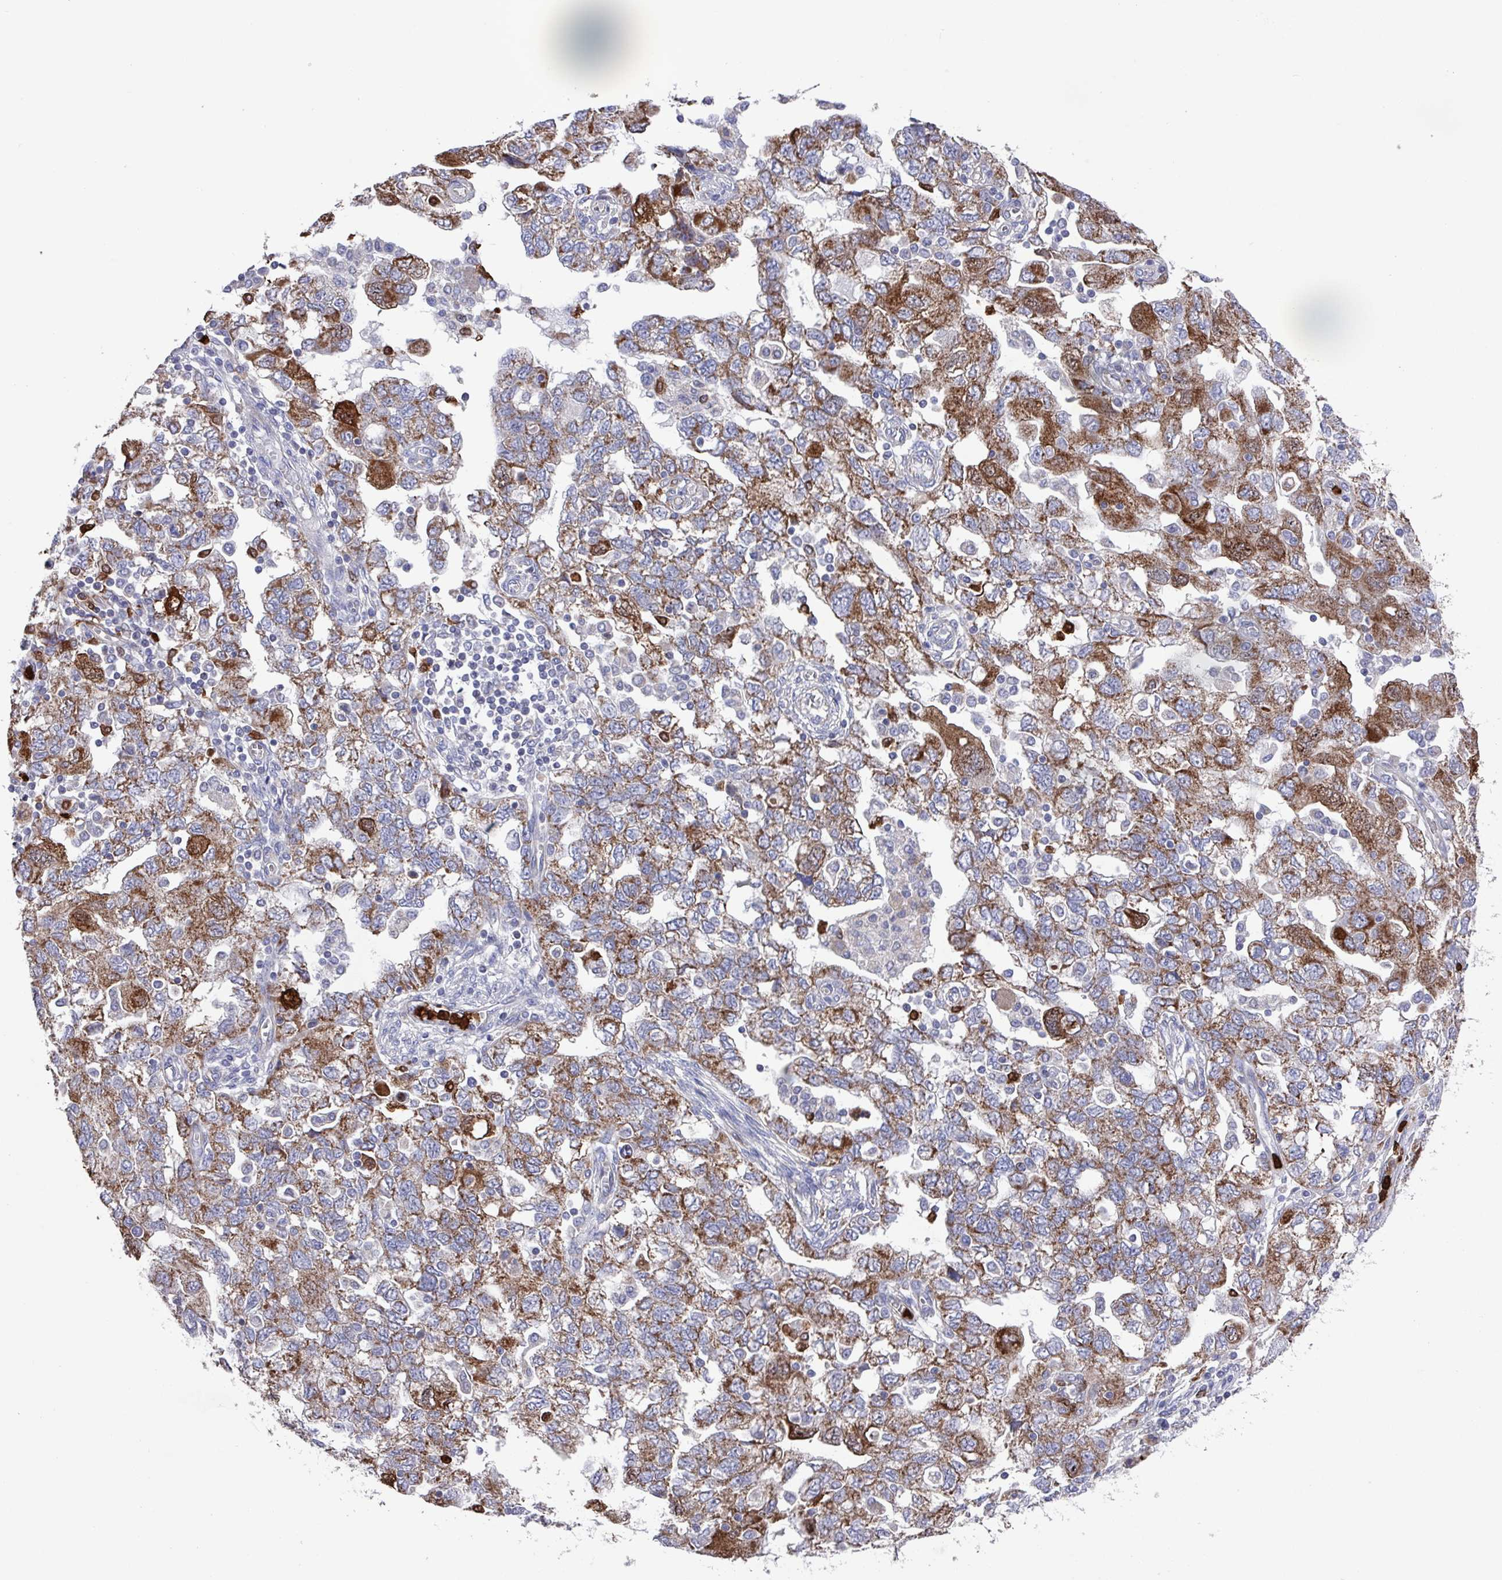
{"staining": {"intensity": "moderate", "quantity": ">75%", "location": "cytoplasmic/membranous"}, "tissue": "ovarian cancer", "cell_type": "Tumor cells", "image_type": "cancer", "snomed": [{"axis": "morphology", "description": "Carcinoma, NOS"}, {"axis": "morphology", "description": "Cystadenocarcinoma, serous, NOS"}, {"axis": "topography", "description": "Ovary"}], "caption": "DAB immunohistochemical staining of human carcinoma (ovarian) displays moderate cytoplasmic/membranous protein staining in approximately >75% of tumor cells.", "gene": "UQCC2", "patient": {"sex": "female", "age": 69}}